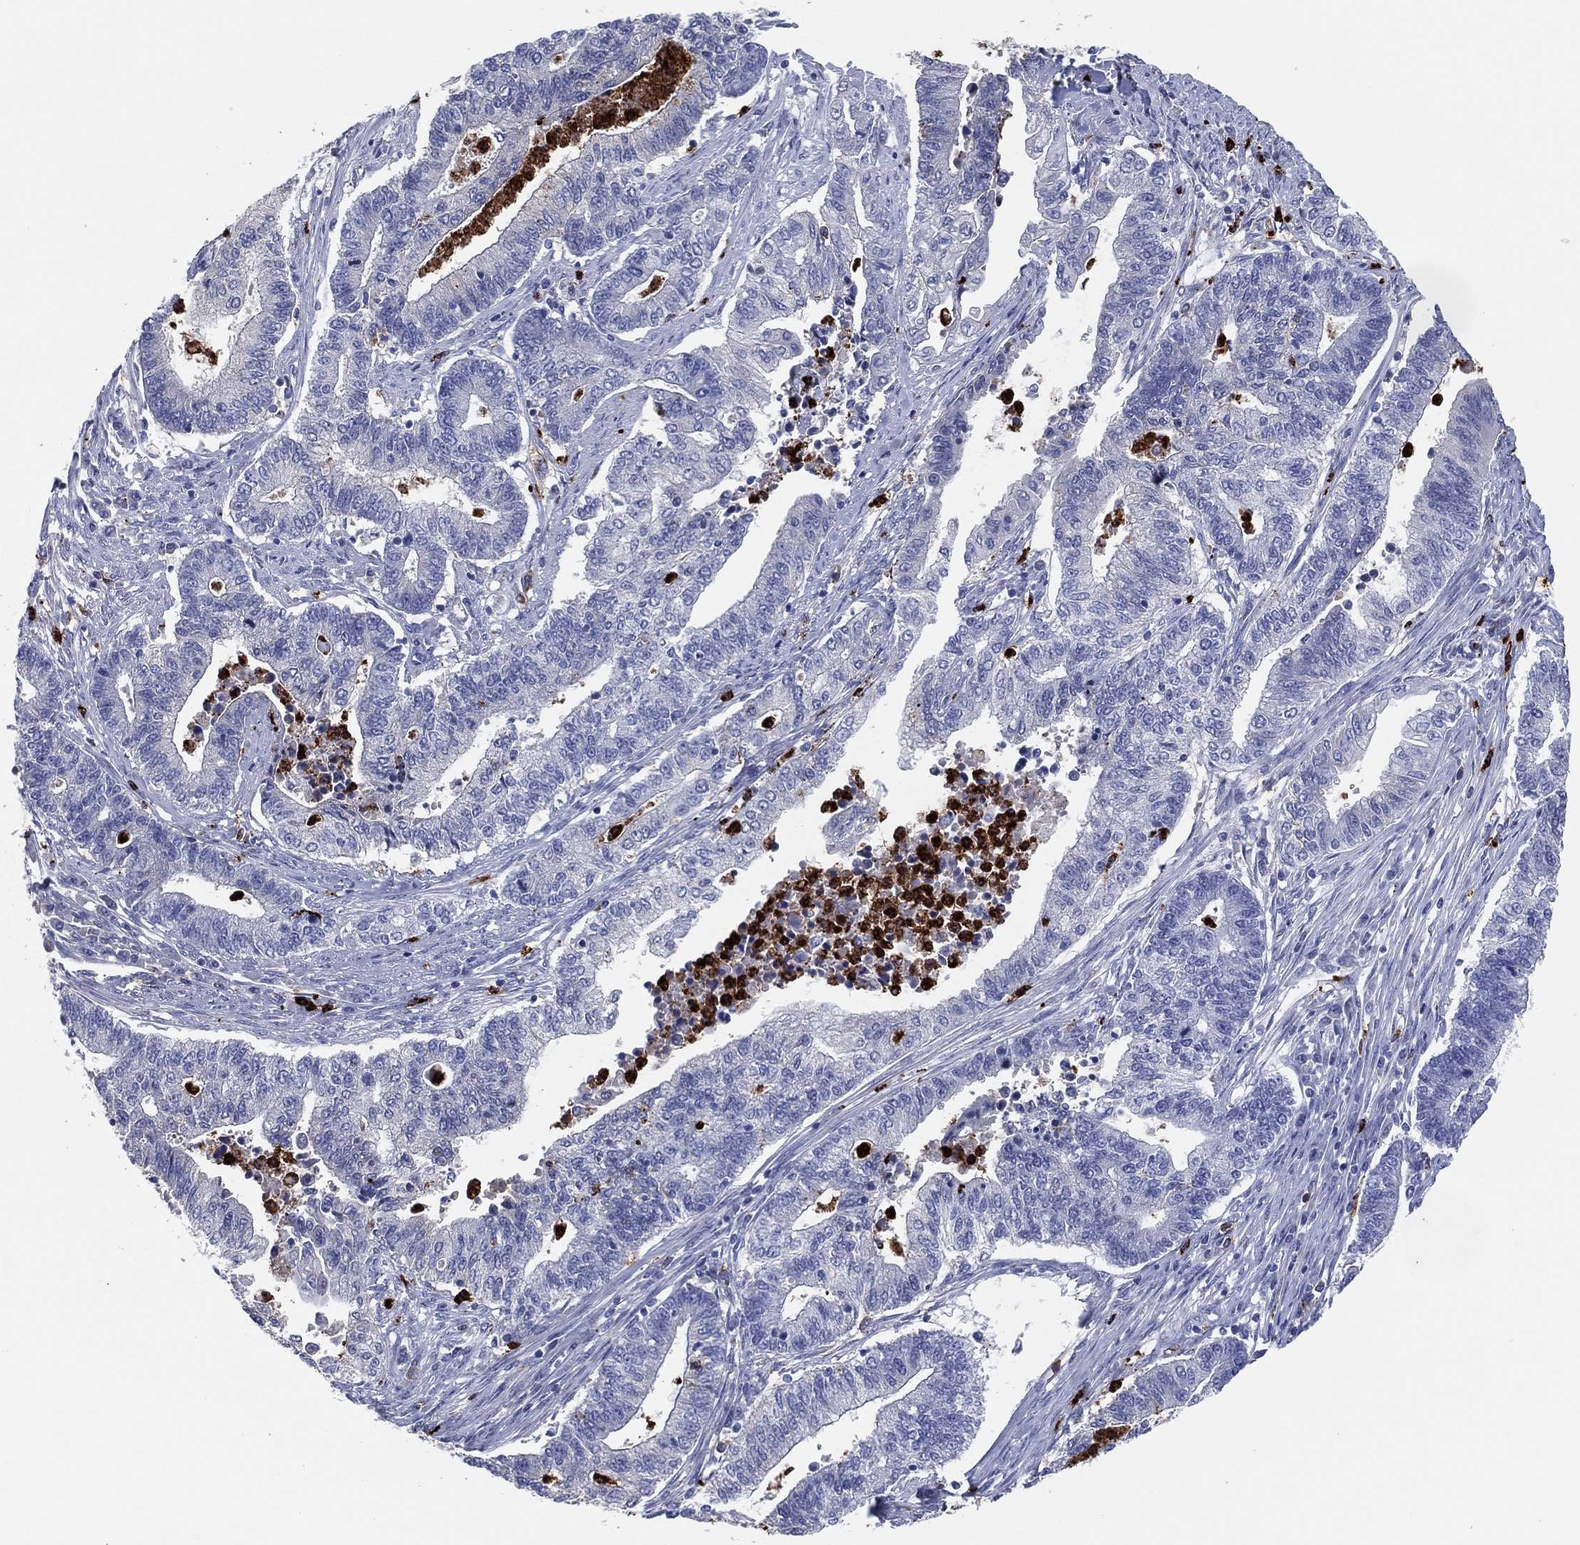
{"staining": {"intensity": "negative", "quantity": "none", "location": "none"}, "tissue": "endometrial cancer", "cell_type": "Tumor cells", "image_type": "cancer", "snomed": [{"axis": "morphology", "description": "Adenocarcinoma, NOS"}, {"axis": "topography", "description": "Uterus"}, {"axis": "topography", "description": "Endometrium"}], "caption": "The photomicrograph shows no staining of tumor cells in adenocarcinoma (endometrial).", "gene": "PLAC8", "patient": {"sex": "female", "age": 54}}